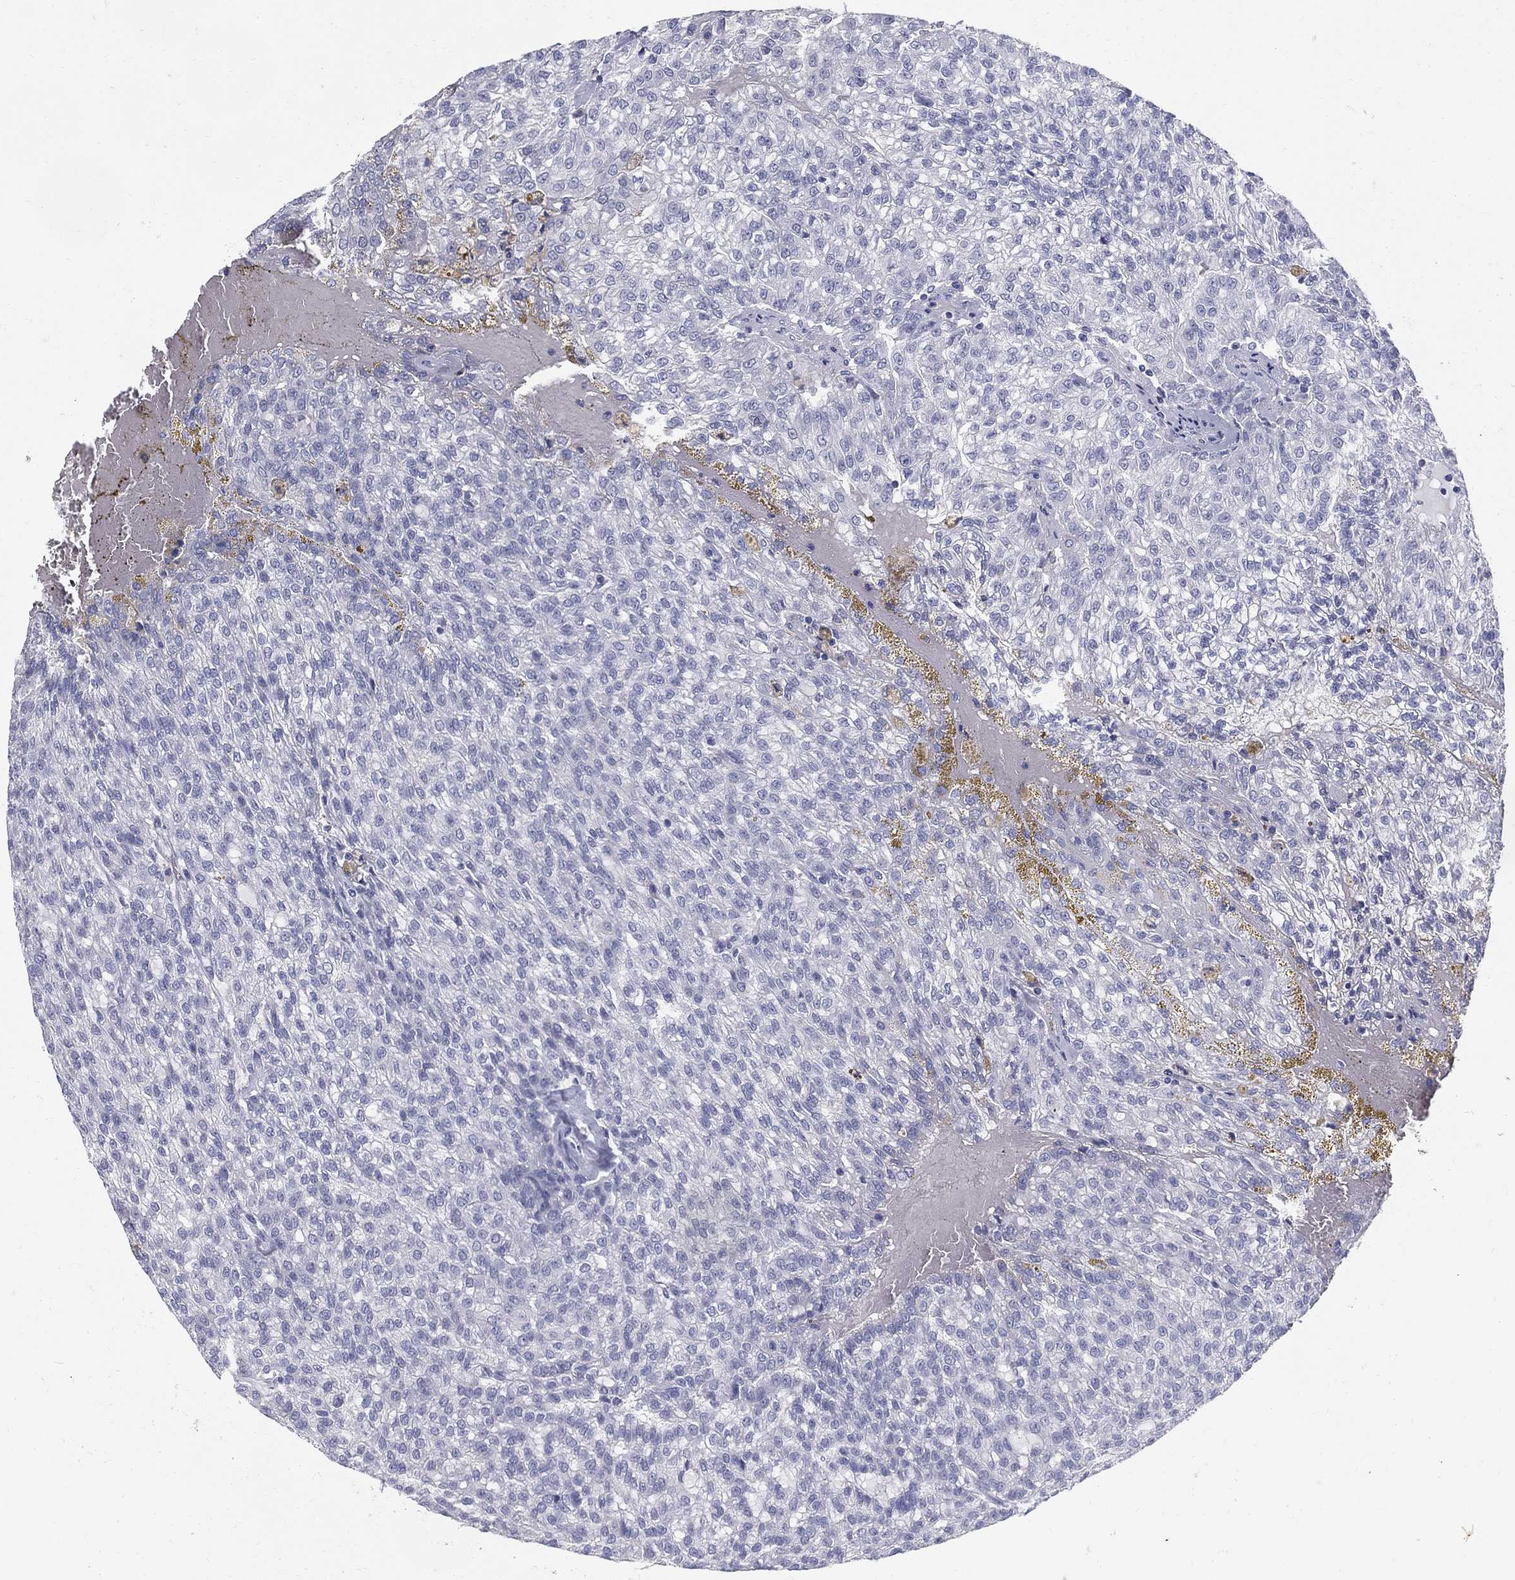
{"staining": {"intensity": "negative", "quantity": "none", "location": "none"}, "tissue": "renal cancer", "cell_type": "Tumor cells", "image_type": "cancer", "snomed": [{"axis": "morphology", "description": "Adenocarcinoma, NOS"}, {"axis": "topography", "description": "Kidney"}], "caption": "An image of human renal cancer (adenocarcinoma) is negative for staining in tumor cells.", "gene": "KIF2C", "patient": {"sex": "male", "age": 63}}